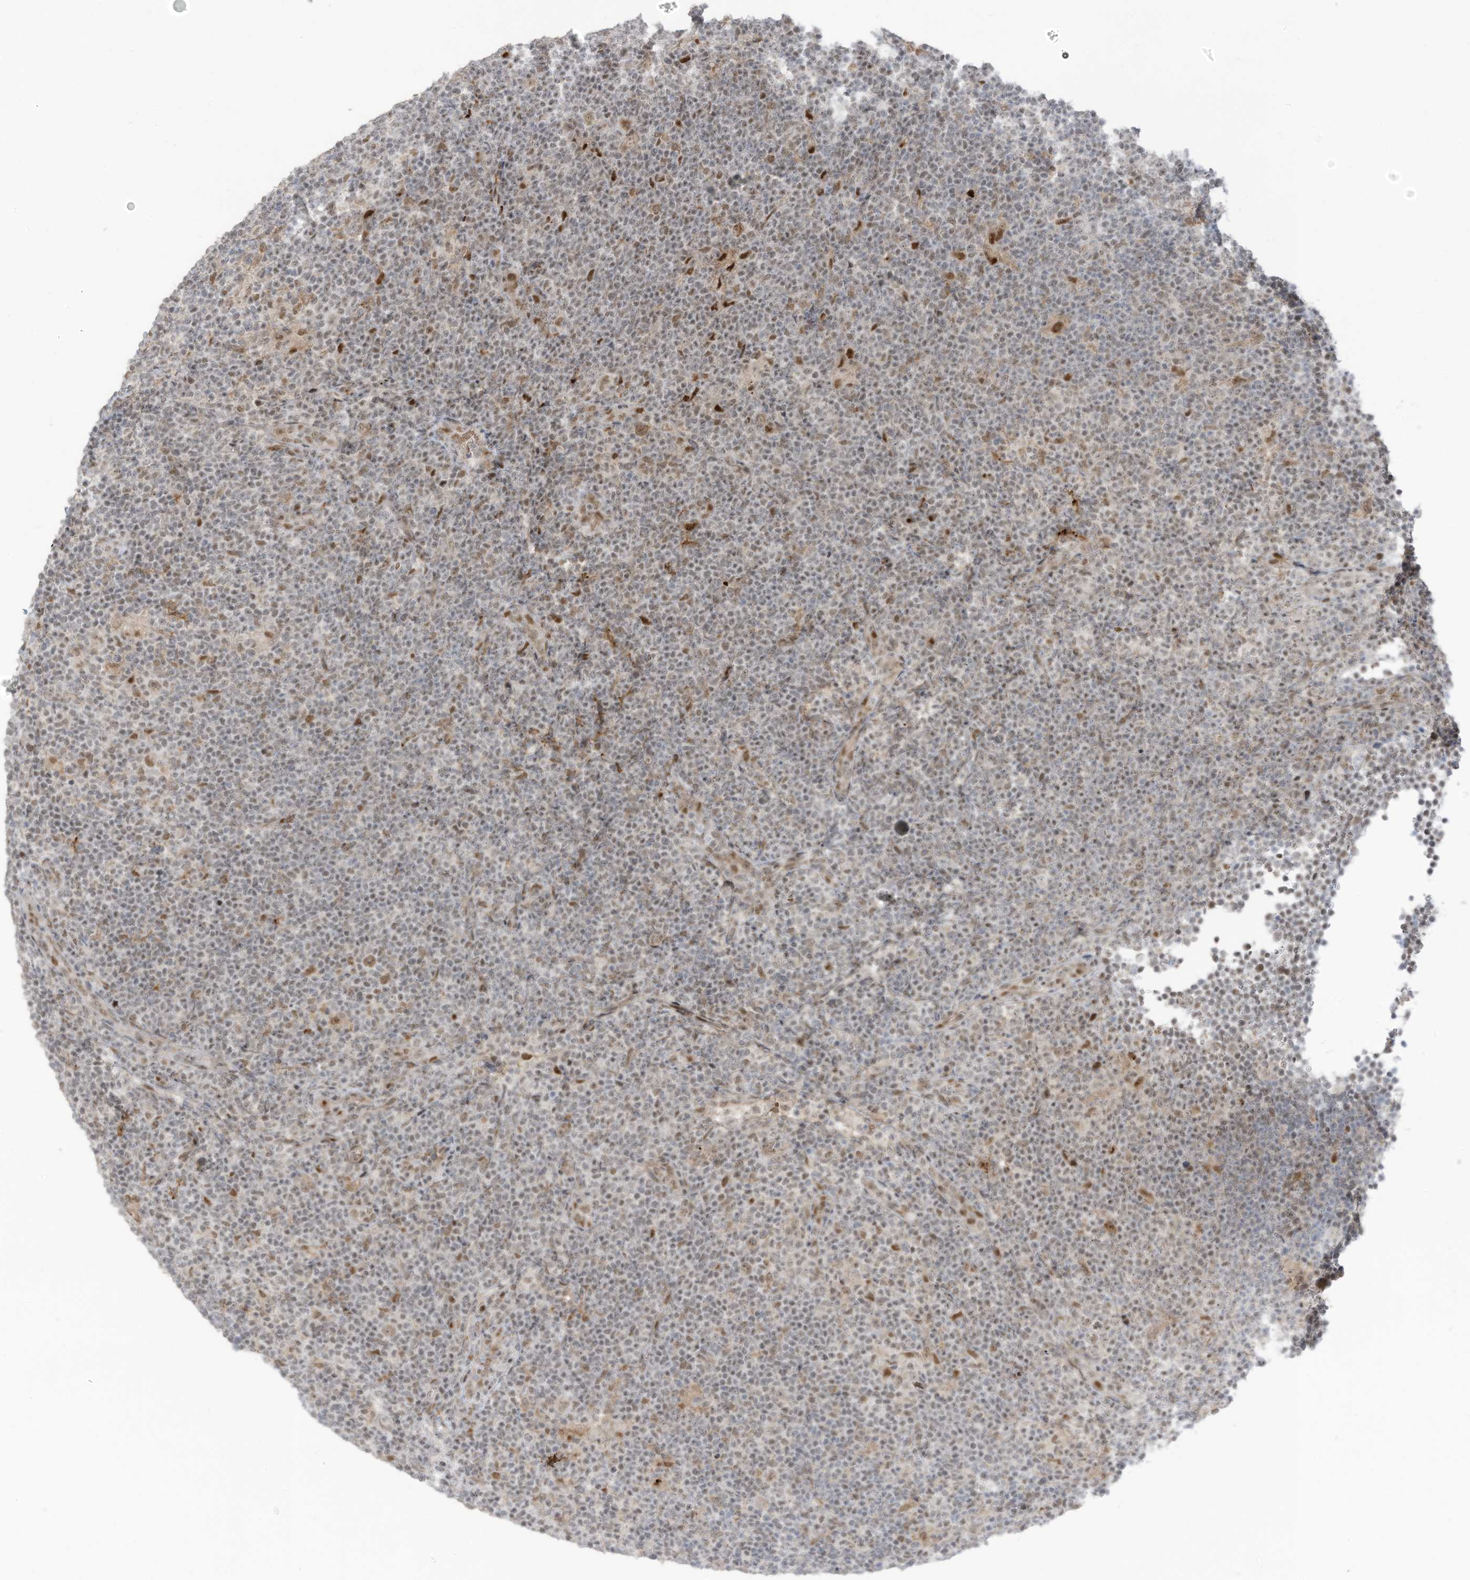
{"staining": {"intensity": "weak", "quantity": ">75%", "location": "nuclear"}, "tissue": "lymphoma", "cell_type": "Tumor cells", "image_type": "cancer", "snomed": [{"axis": "morphology", "description": "Hodgkin's disease, NOS"}, {"axis": "topography", "description": "Lymph node"}], "caption": "Hodgkin's disease stained with immunohistochemistry demonstrates weak nuclear staining in approximately >75% of tumor cells.", "gene": "ZCWPW2", "patient": {"sex": "female", "age": 57}}